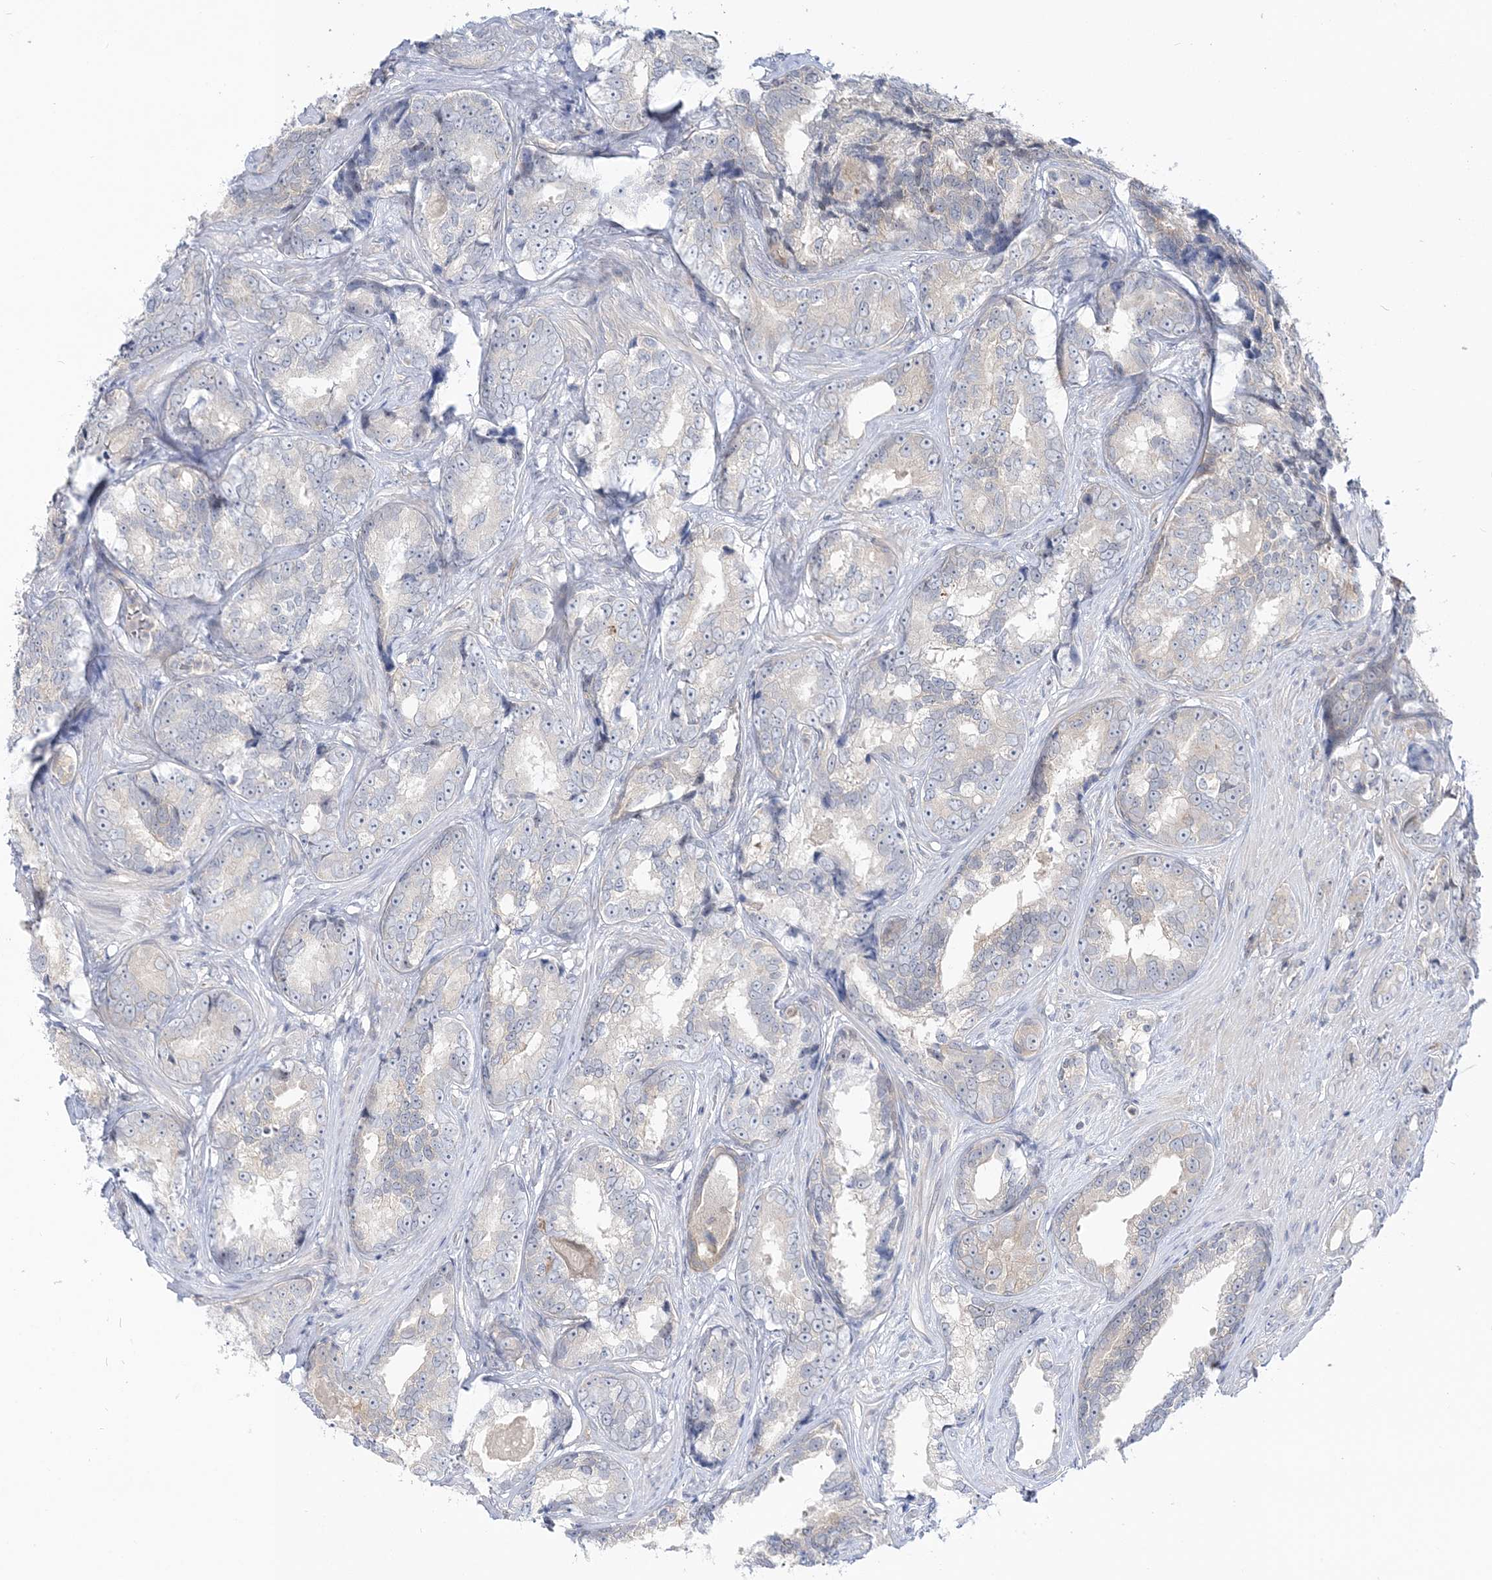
{"staining": {"intensity": "negative", "quantity": "none", "location": "none"}, "tissue": "prostate cancer", "cell_type": "Tumor cells", "image_type": "cancer", "snomed": [{"axis": "morphology", "description": "Adenocarcinoma, High grade"}, {"axis": "topography", "description": "Prostate"}], "caption": "Histopathology image shows no significant protein staining in tumor cells of prostate cancer (high-grade adenocarcinoma).", "gene": "THADA", "patient": {"sex": "male", "age": 66}}